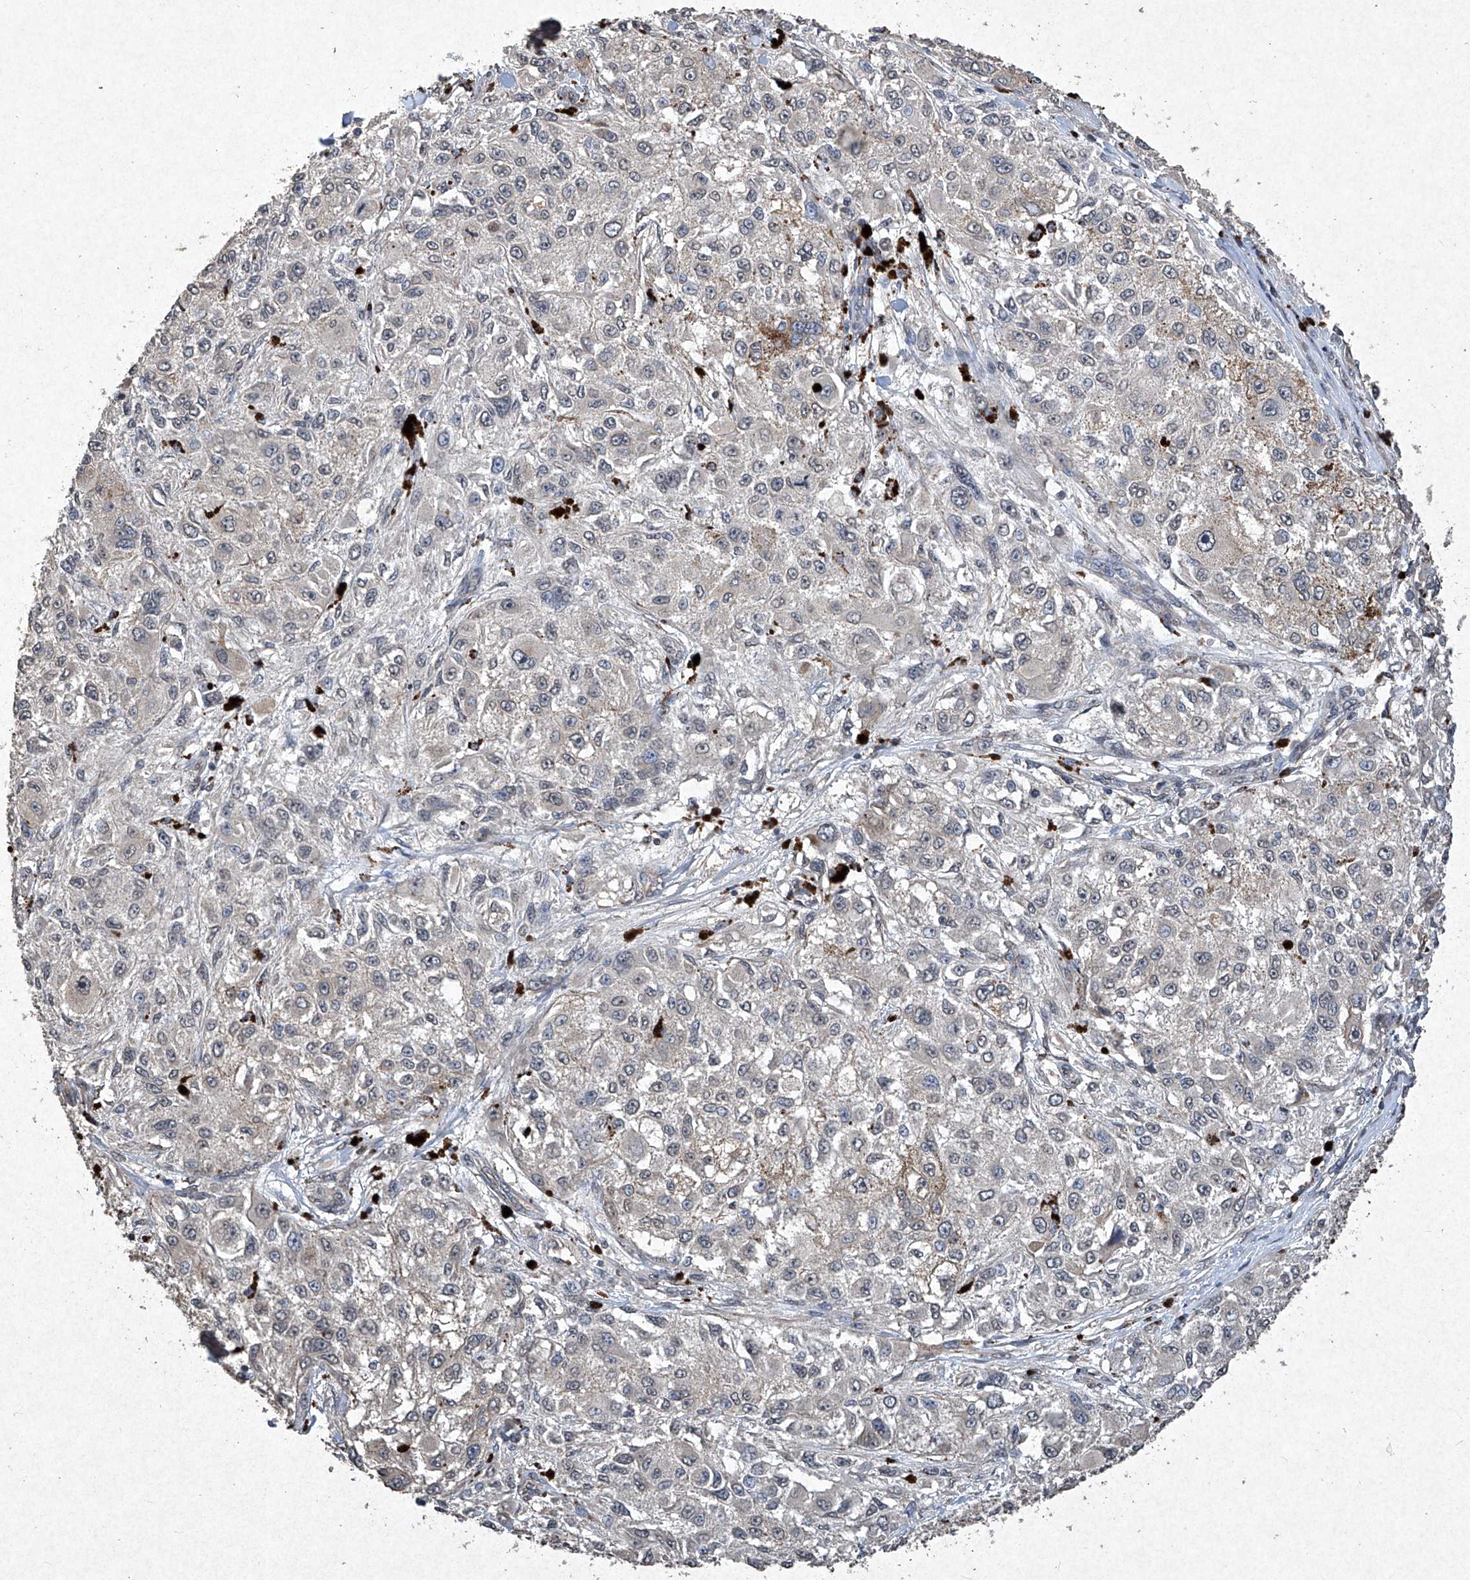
{"staining": {"intensity": "moderate", "quantity": "<25%", "location": "cytoplasmic/membranous"}, "tissue": "melanoma", "cell_type": "Tumor cells", "image_type": "cancer", "snomed": [{"axis": "morphology", "description": "Necrosis, NOS"}, {"axis": "morphology", "description": "Malignant melanoma, NOS"}, {"axis": "topography", "description": "Skin"}], "caption": "There is low levels of moderate cytoplasmic/membranous expression in tumor cells of malignant melanoma, as demonstrated by immunohistochemical staining (brown color).", "gene": "MED16", "patient": {"sex": "female", "age": 87}}